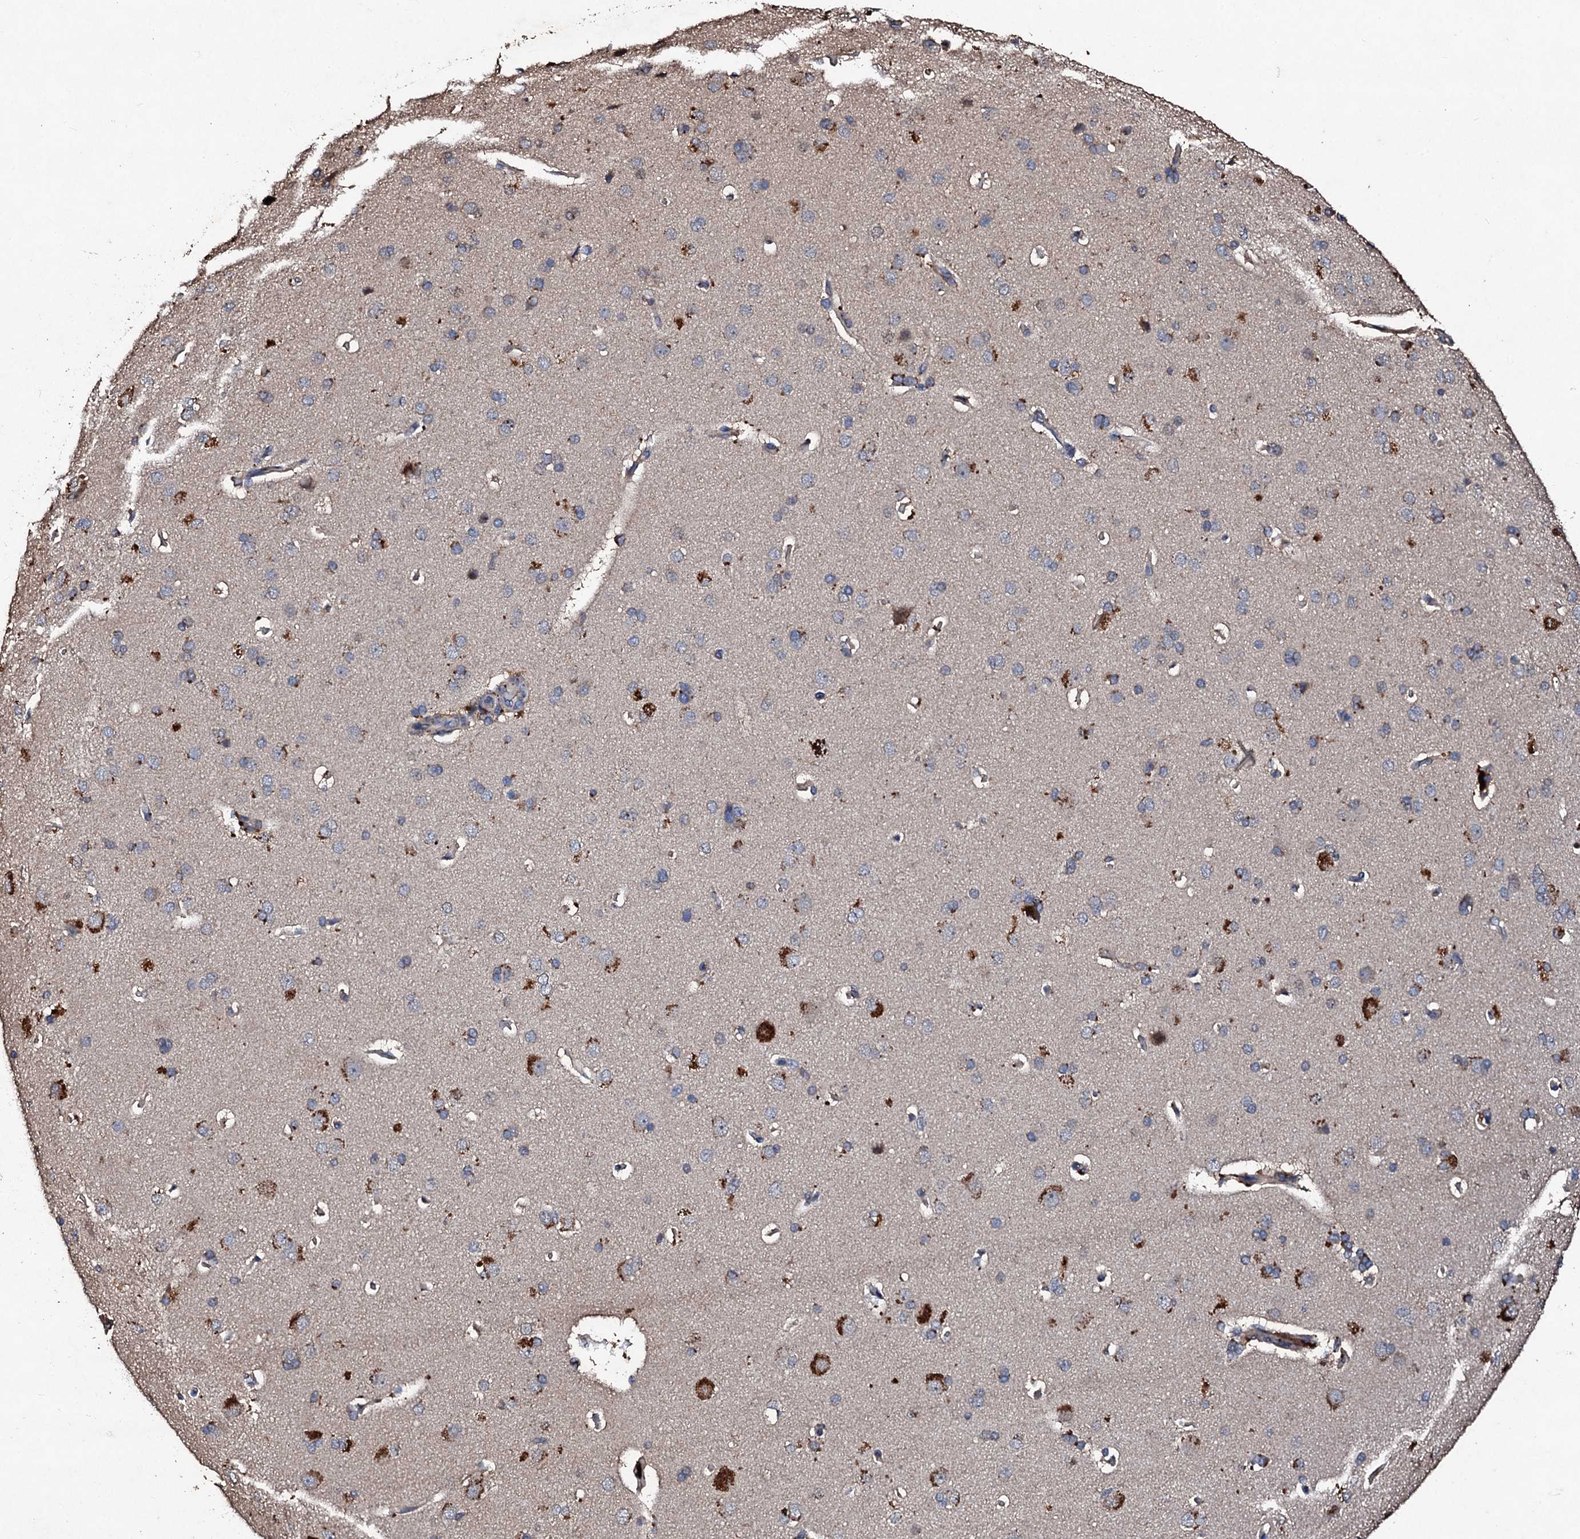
{"staining": {"intensity": "moderate", "quantity": "<25%", "location": "cytoplasmic/membranous"}, "tissue": "cerebral cortex", "cell_type": "Endothelial cells", "image_type": "normal", "snomed": [{"axis": "morphology", "description": "Normal tissue, NOS"}, {"axis": "topography", "description": "Cerebral cortex"}], "caption": "Protein expression analysis of benign cerebral cortex shows moderate cytoplasmic/membranous positivity in approximately <25% of endothelial cells. (Brightfield microscopy of DAB IHC at high magnification).", "gene": "KERA", "patient": {"sex": "male", "age": 62}}